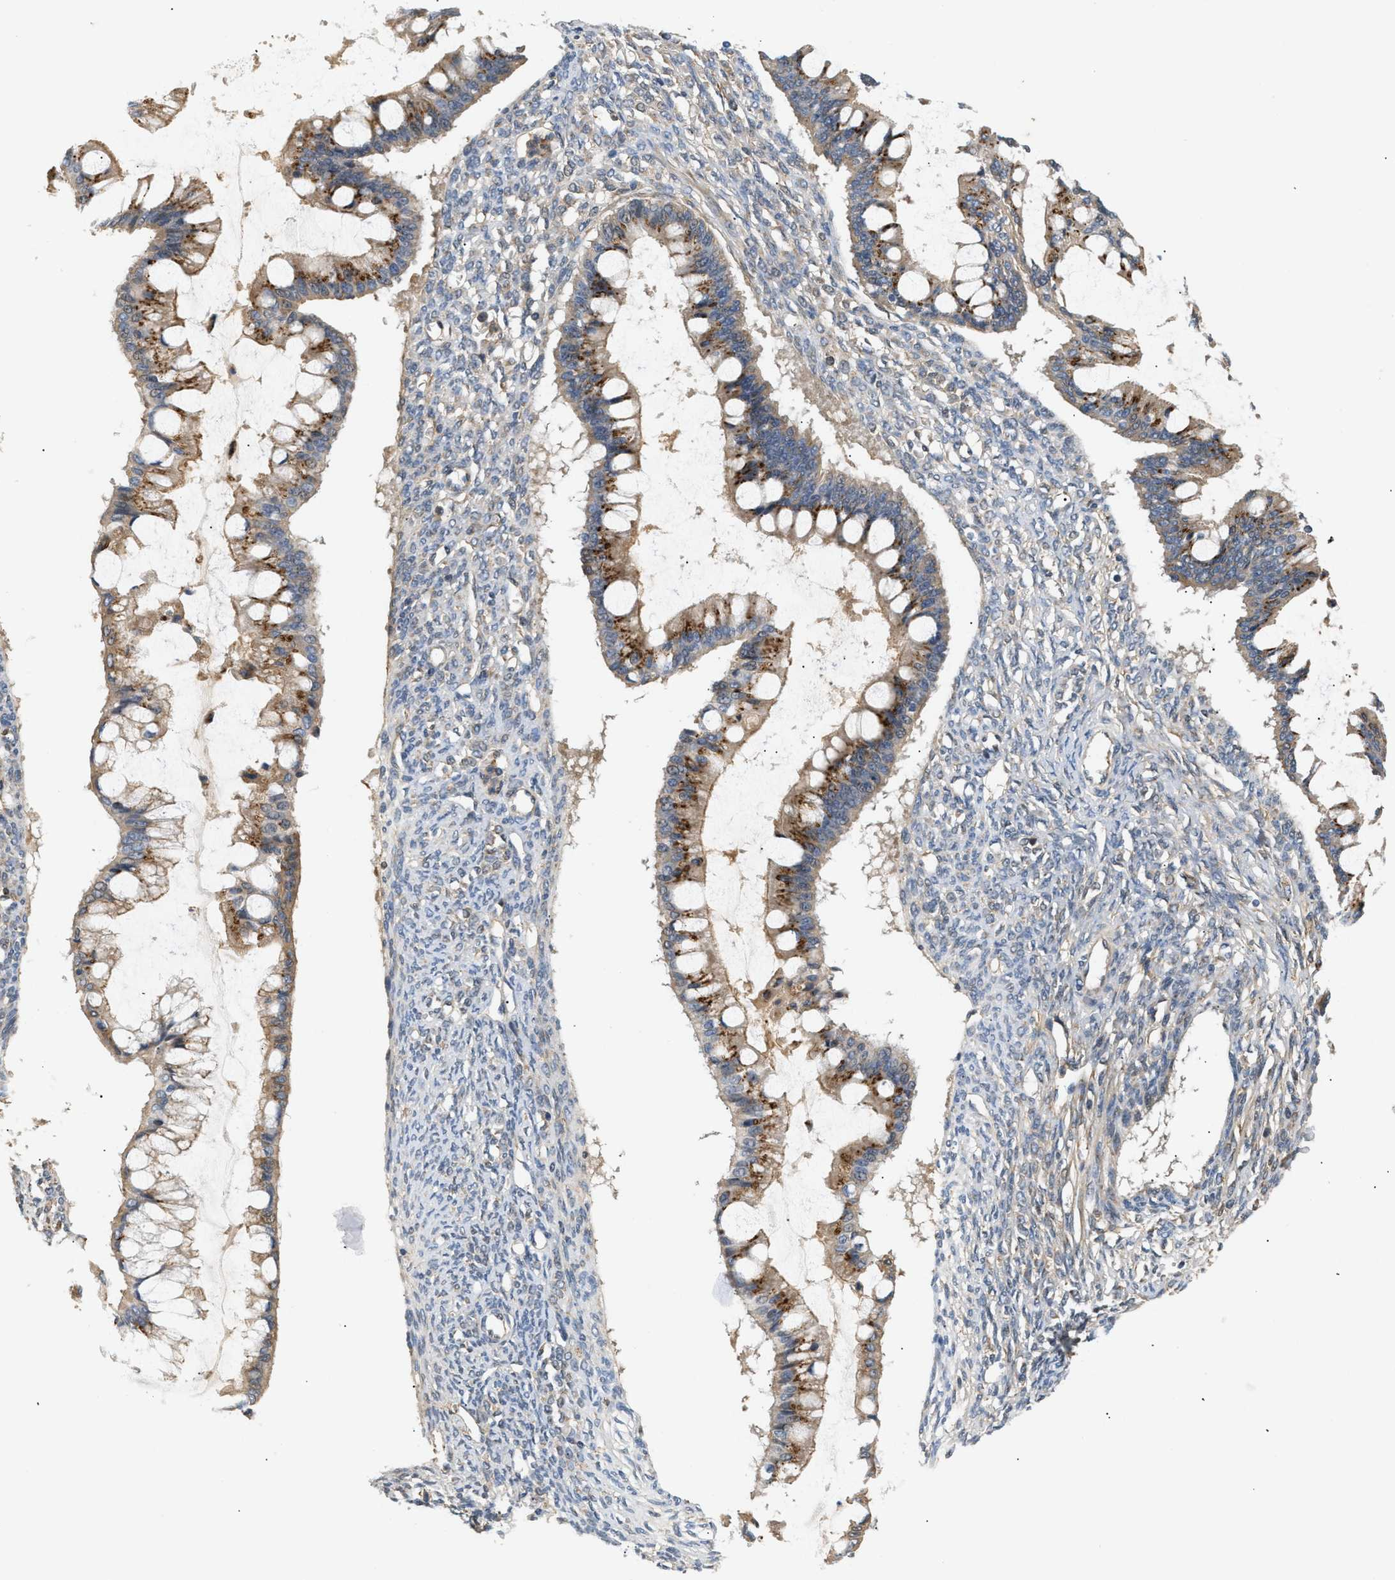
{"staining": {"intensity": "moderate", "quantity": "25%-75%", "location": "cytoplasmic/membranous"}, "tissue": "ovarian cancer", "cell_type": "Tumor cells", "image_type": "cancer", "snomed": [{"axis": "morphology", "description": "Cystadenocarcinoma, mucinous, NOS"}, {"axis": "topography", "description": "Ovary"}], "caption": "A histopathology image of mucinous cystadenocarcinoma (ovarian) stained for a protein demonstrates moderate cytoplasmic/membranous brown staining in tumor cells.", "gene": "FARS2", "patient": {"sex": "female", "age": 73}}